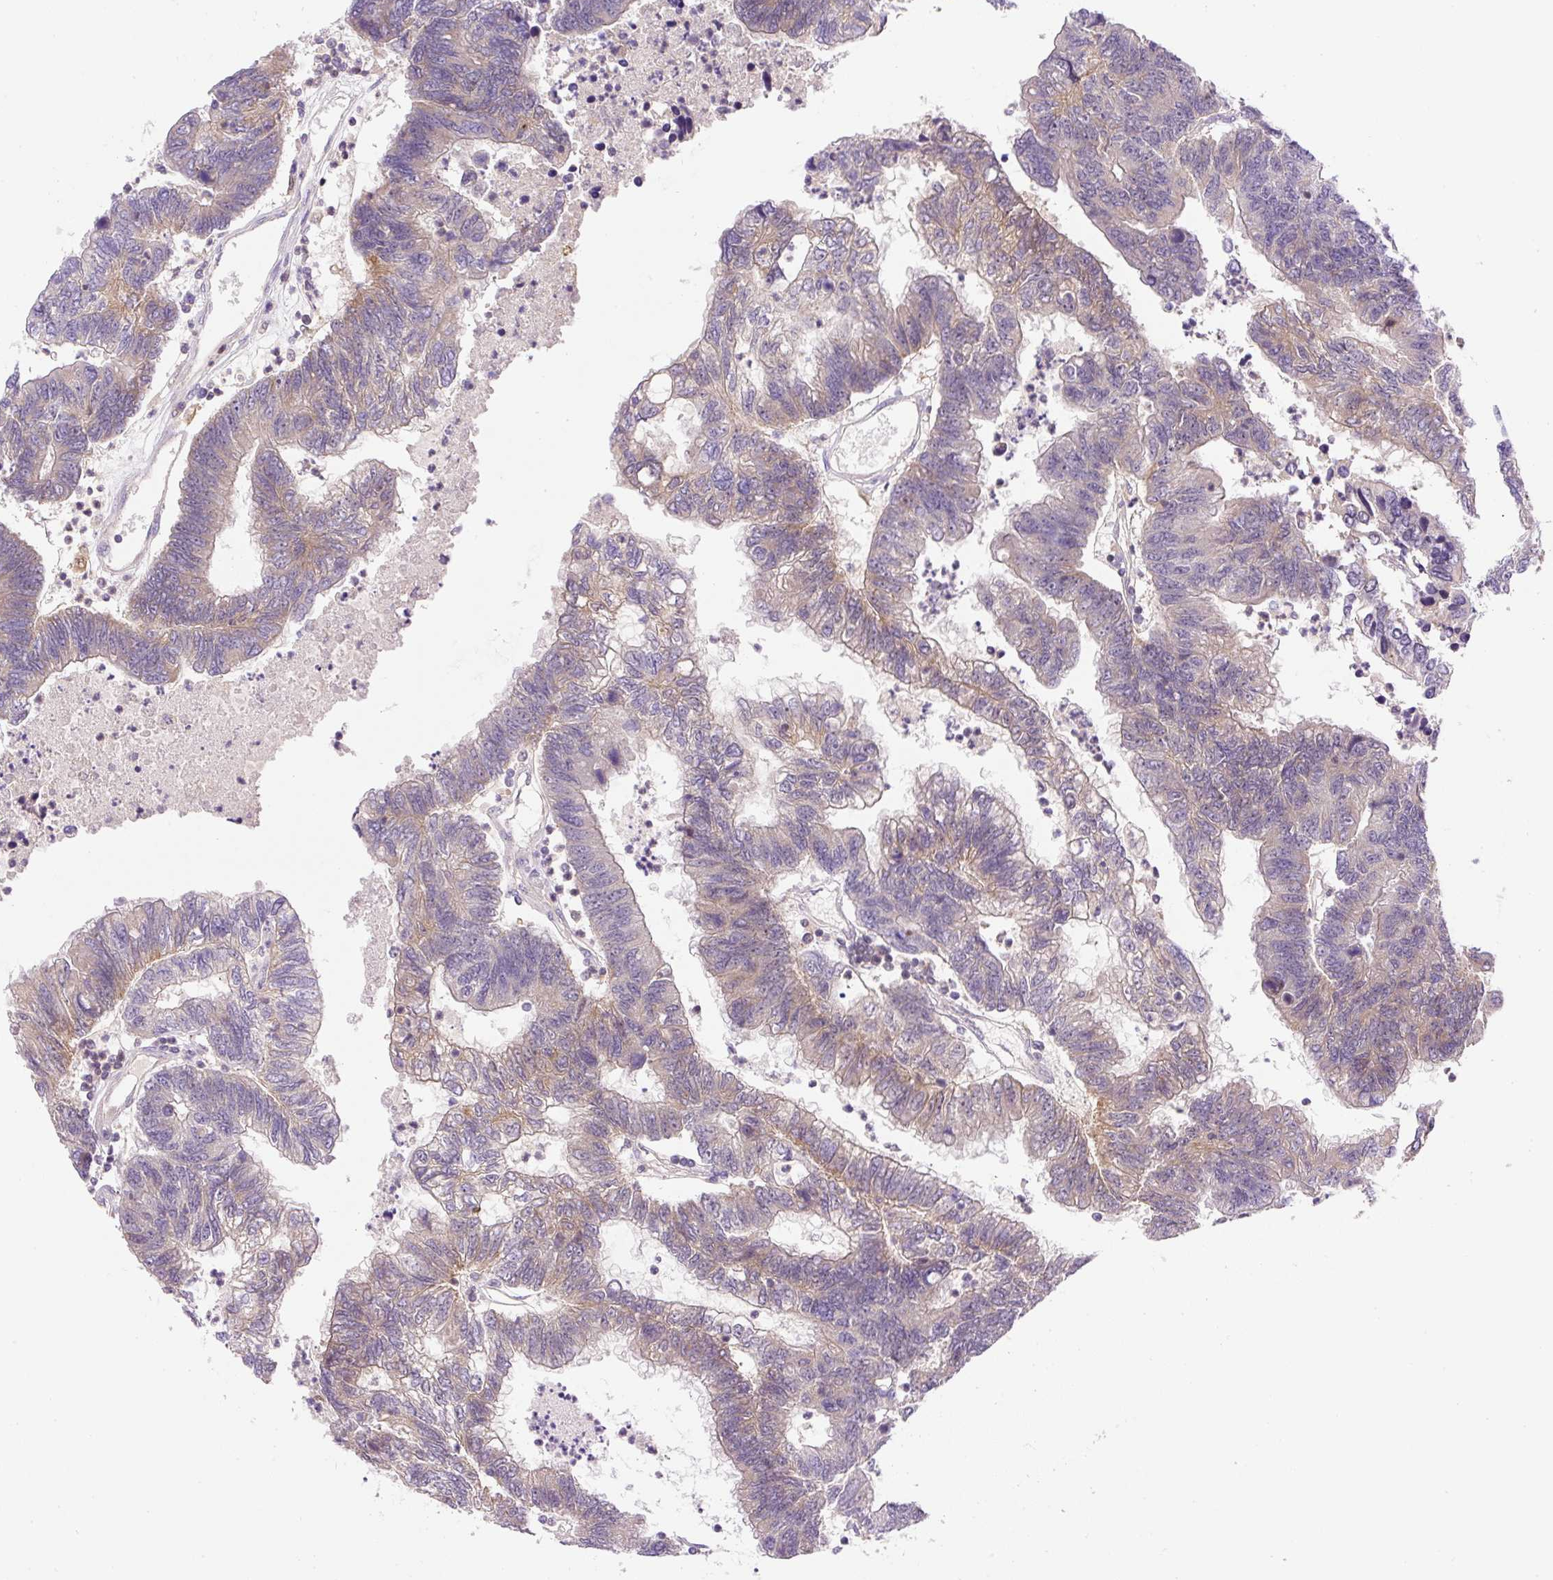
{"staining": {"intensity": "weak", "quantity": "<25%", "location": "cytoplasmic/membranous"}, "tissue": "colorectal cancer", "cell_type": "Tumor cells", "image_type": "cancer", "snomed": [{"axis": "morphology", "description": "Adenocarcinoma, NOS"}, {"axis": "topography", "description": "Colon"}], "caption": "DAB (3,3'-diaminobenzidine) immunohistochemical staining of human colorectal cancer (adenocarcinoma) displays no significant expression in tumor cells.", "gene": "CCDC28A", "patient": {"sex": "female", "age": 48}}